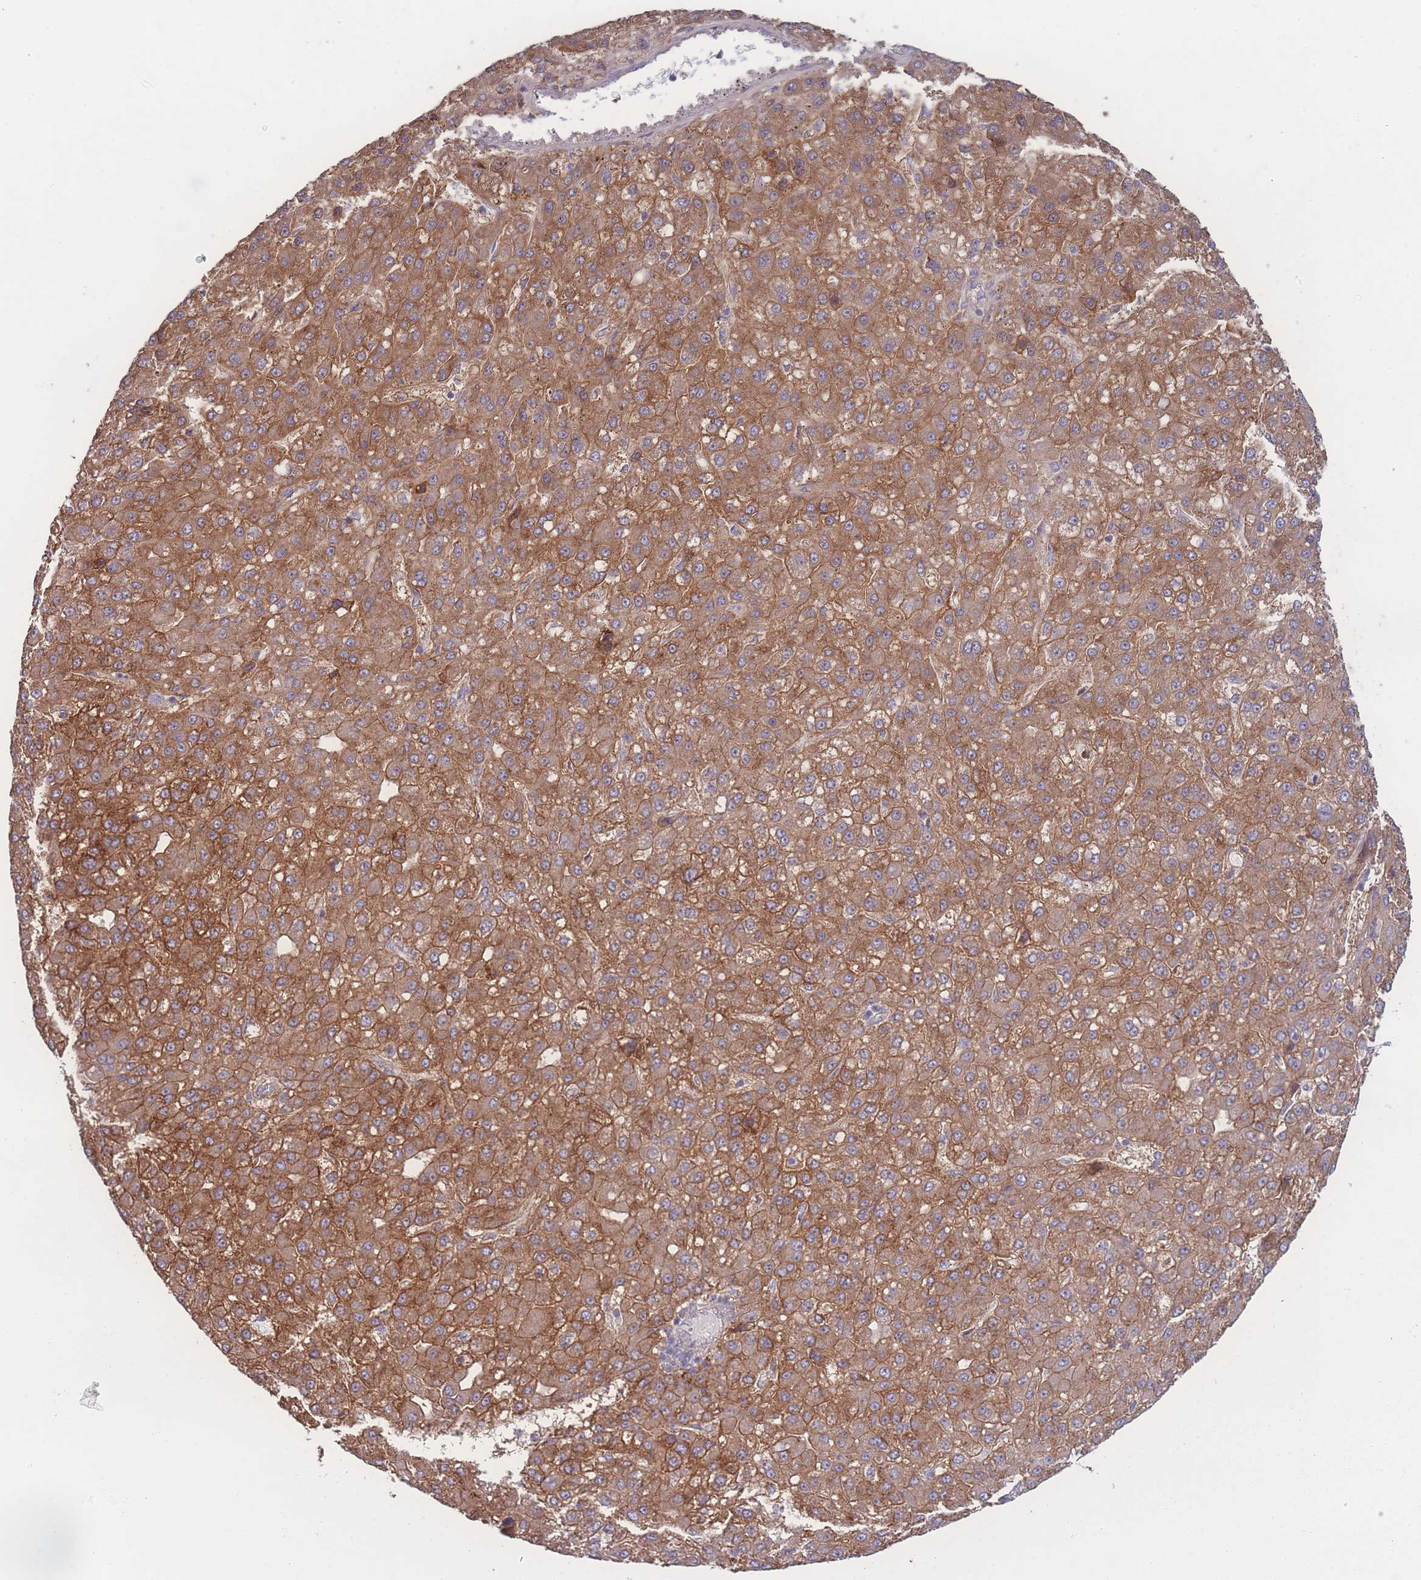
{"staining": {"intensity": "strong", "quantity": ">75%", "location": "cytoplasmic/membranous"}, "tissue": "liver cancer", "cell_type": "Tumor cells", "image_type": "cancer", "snomed": [{"axis": "morphology", "description": "Carcinoma, Hepatocellular, NOS"}, {"axis": "topography", "description": "Liver"}], "caption": "Strong cytoplasmic/membranous staining is identified in approximately >75% of tumor cells in liver hepatocellular carcinoma.", "gene": "STEAP3", "patient": {"sex": "male", "age": 67}}